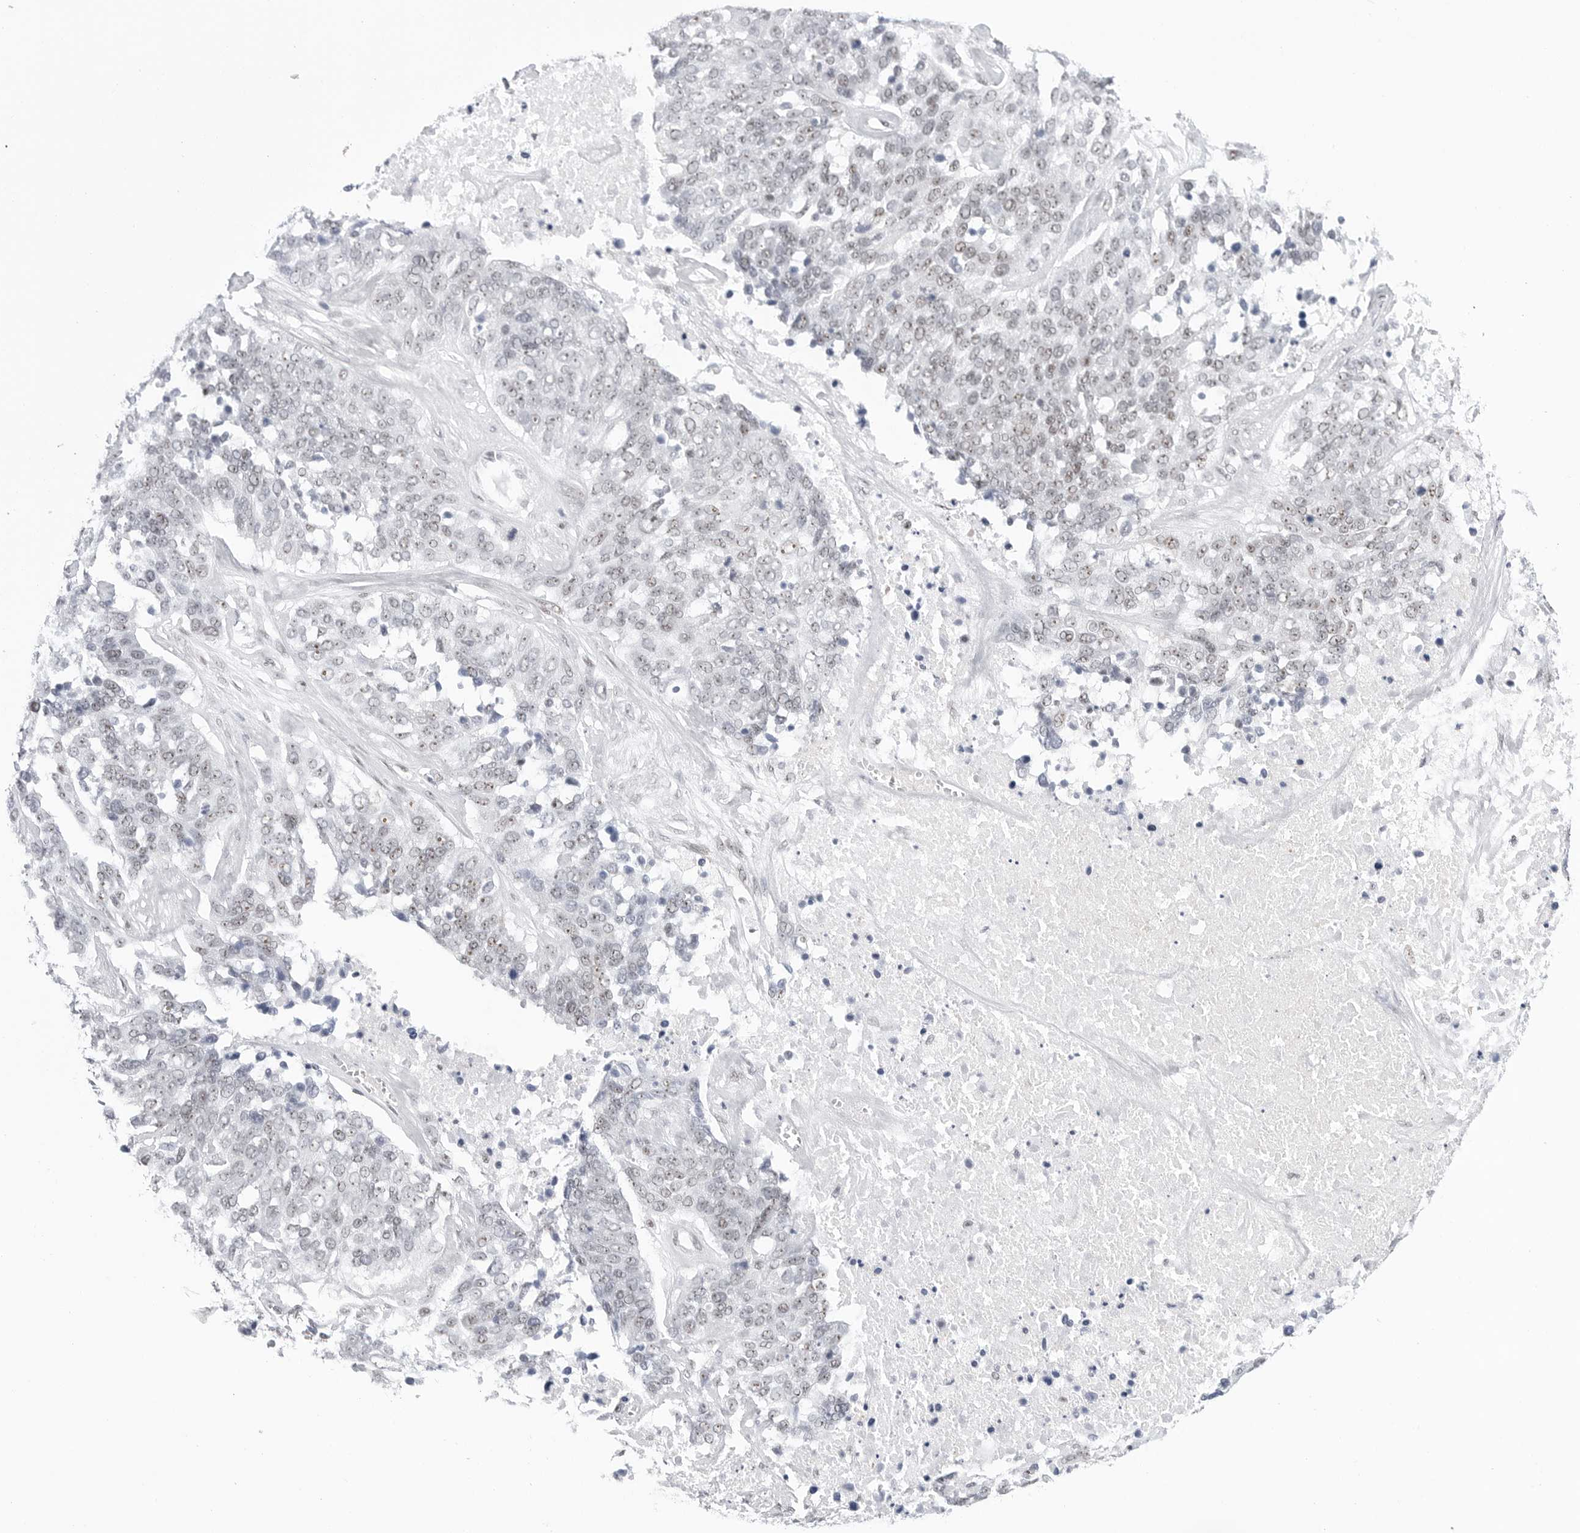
{"staining": {"intensity": "weak", "quantity": "25%-75%", "location": "nuclear"}, "tissue": "ovarian cancer", "cell_type": "Tumor cells", "image_type": "cancer", "snomed": [{"axis": "morphology", "description": "Cystadenocarcinoma, serous, NOS"}, {"axis": "topography", "description": "Ovary"}], "caption": "High-power microscopy captured an immunohistochemistry (IHC) micrograph of ovarian cancer, revealing weak nuclear staining in approximately 25%-75% of tumor cells.", "gene": "C1orf162", "patient": {"sex": "female", "age": 44}}